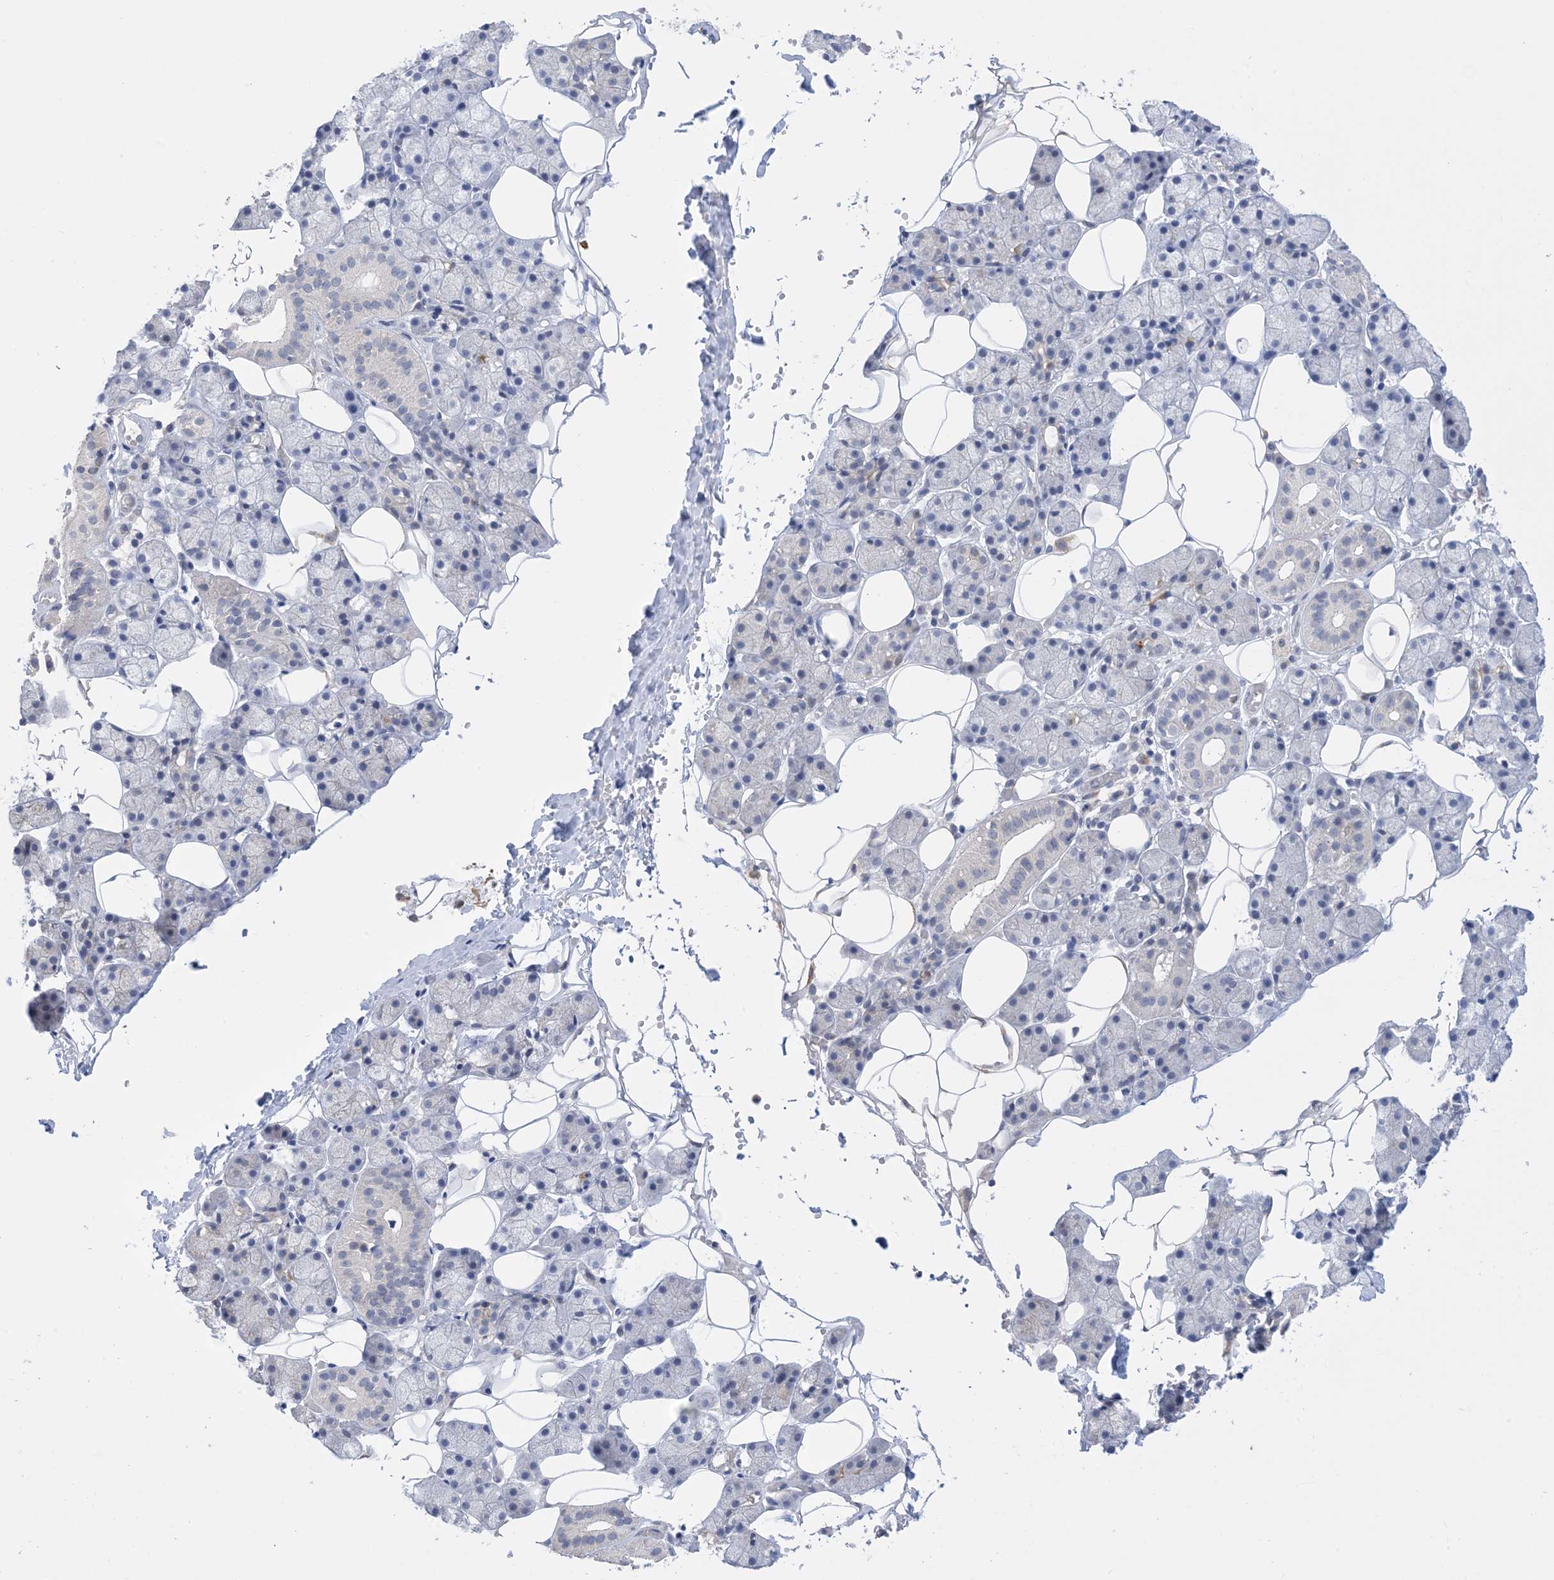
{"staining": {"intensity": "weak", "quantity": "<25%", "location": "cytoplasmic/membranous"}, "tissue": "salivary gland", "cell_type": "Glandular cells", "image_type": "normal", "snomed": [{"axis": "morphology", "description": "Normal tissue, NOS"}, {"axis": "topography", "description": "Salivary gland"}], "caption": "Immunohistochemistry micrograph of unremarkable salivary gland stained for a protein (brown), which demonstrates no staining in glandular cells. The staining is performed using DAB brown chromogen with nuclei counter-stained in using hematoxylin.", "gene": "TTYH1", "patient": {"sex": "female", "age": 33}}